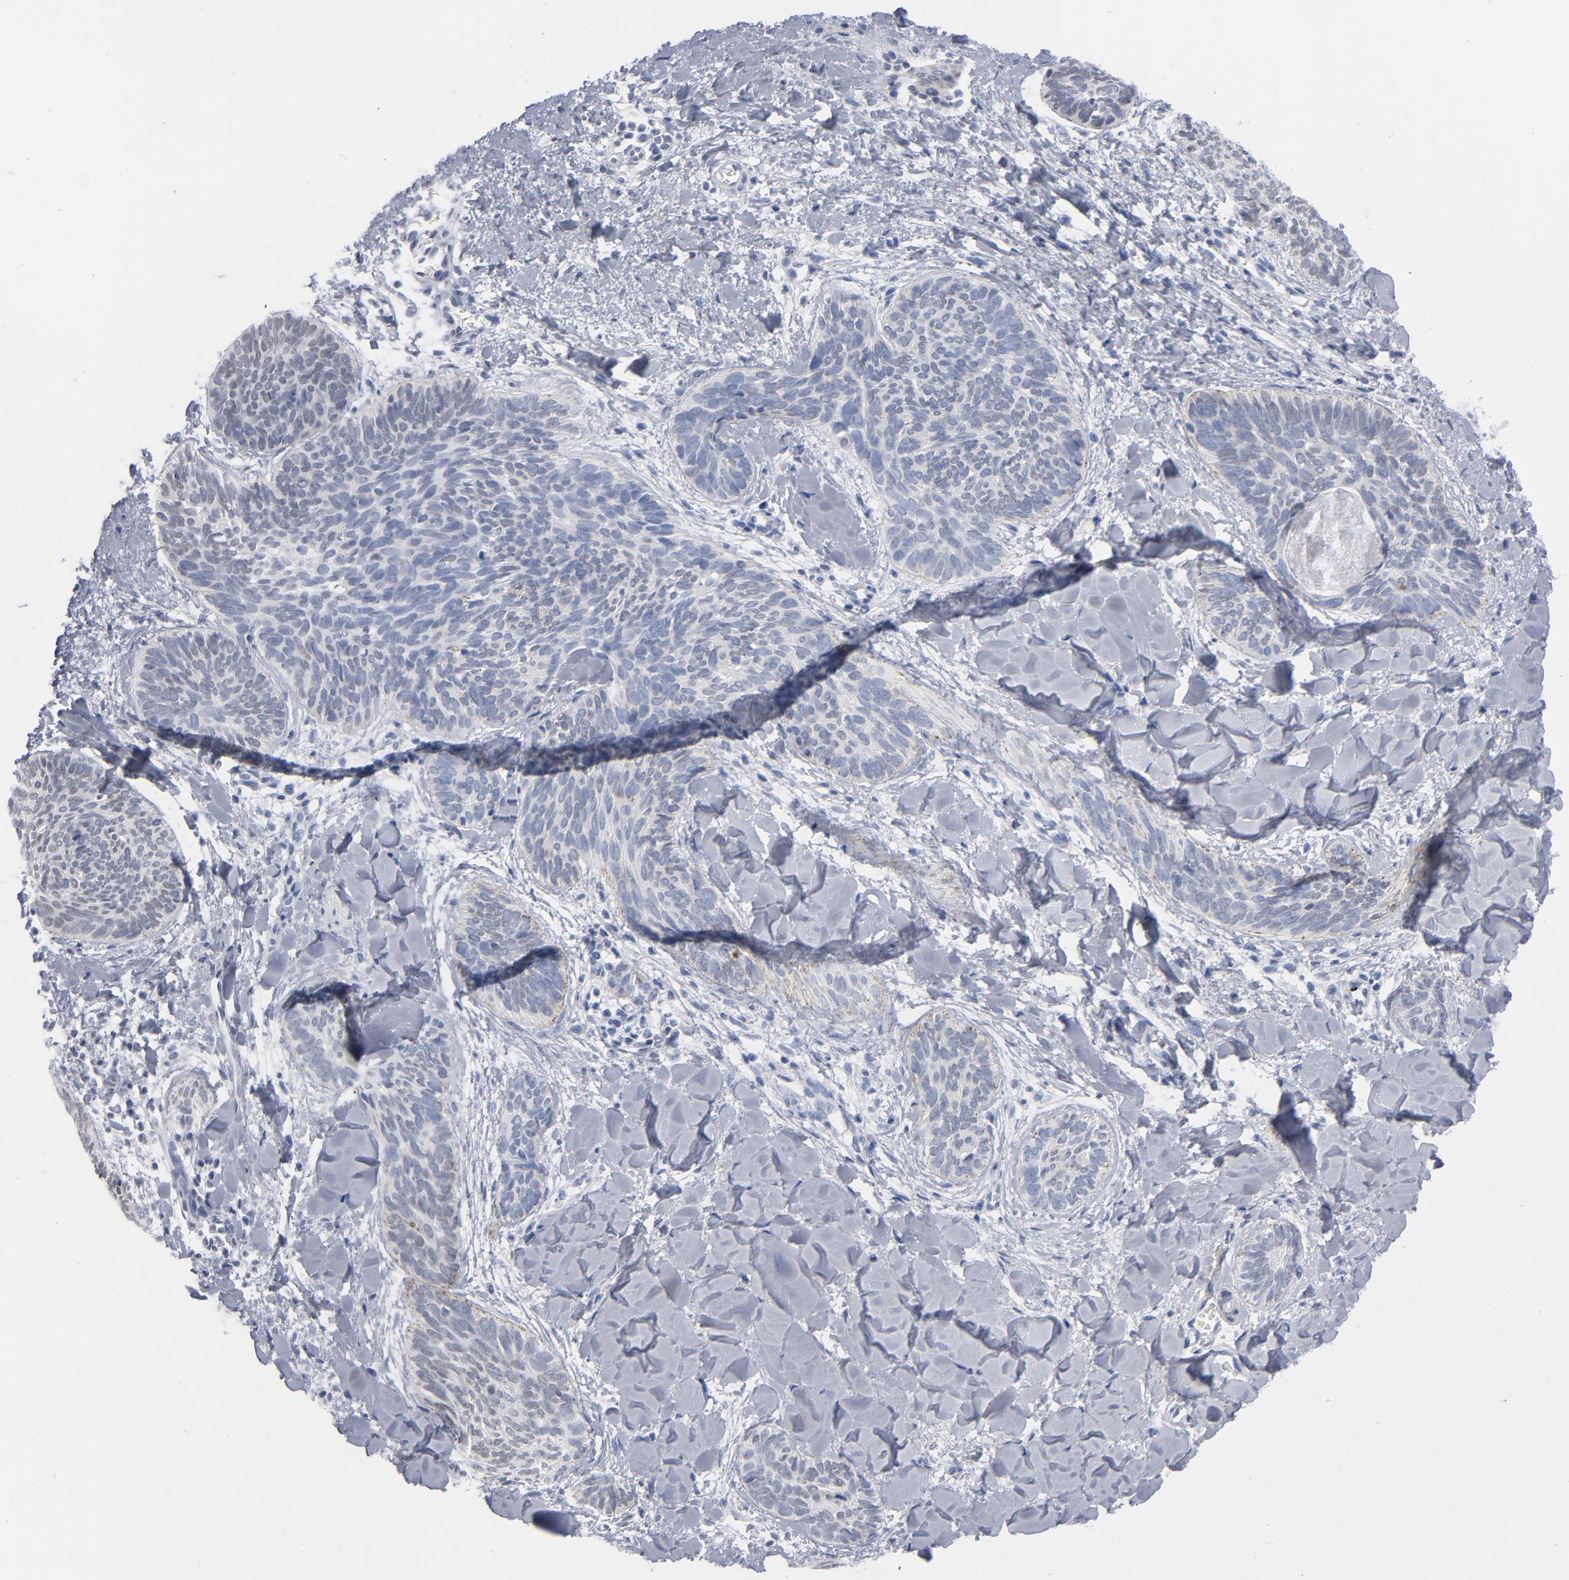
{"staining": {"intensity": "weak", "quantity": "25%-75%", "location": "nuclear"}, "tissue": "skin cancer", "cell_type": "Tumor cells", "image_type": "cancer", "snomed": [{"axis": "morphology", "description": "Basal cell carcinoma"}, {"axis": "topography", "description": "Skin"}], "caption": "Protein positivity by immunohistochemistry (IHC) demonstrates weak nuclear staining in about 25%-75% of tumor cells in basal cell carcinoma (skin).", "gene": "BAP1", "patient": {"sex": "female", "age": 81}}